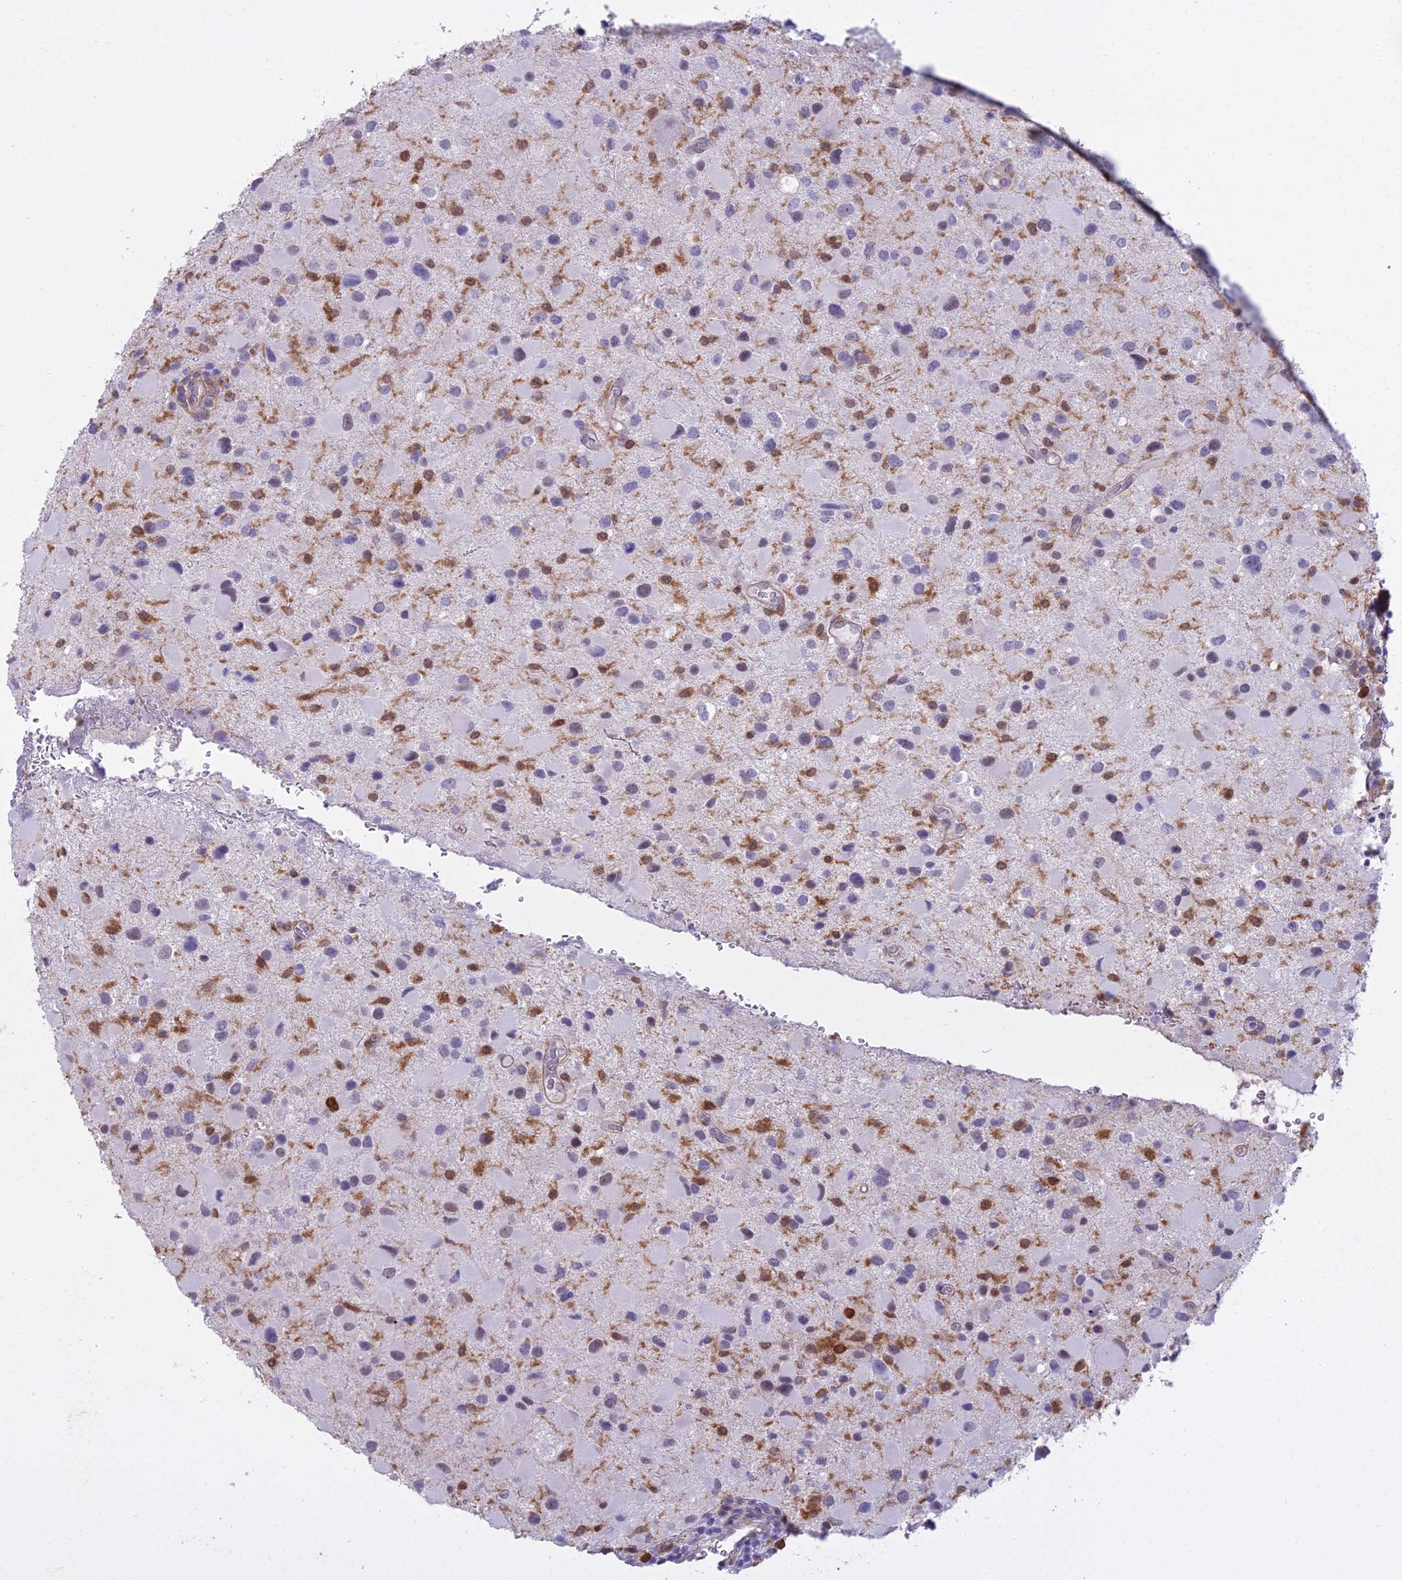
{"staining": {"intensity": "moderate", "quantity": "<25%", "location": "nuclear"}, "tissue": "glioma", "cell_type": "Tumor cells", "image_type": "cancer", "snomed": [{"axis": "morphology", "description": "Glioma, malignant, Low grade"}, {"axis": "topography", "description": "Brain"}], "caption": "An immunohistochemistry (IHC) micrograph of tumor tissue is shown. Protein staining in brown highlights moderate nuclear positivity in malignant low-grade glioma within tumor cells.", "gene": "BLNK", "patient": {"sex": "female", "age": 32}}